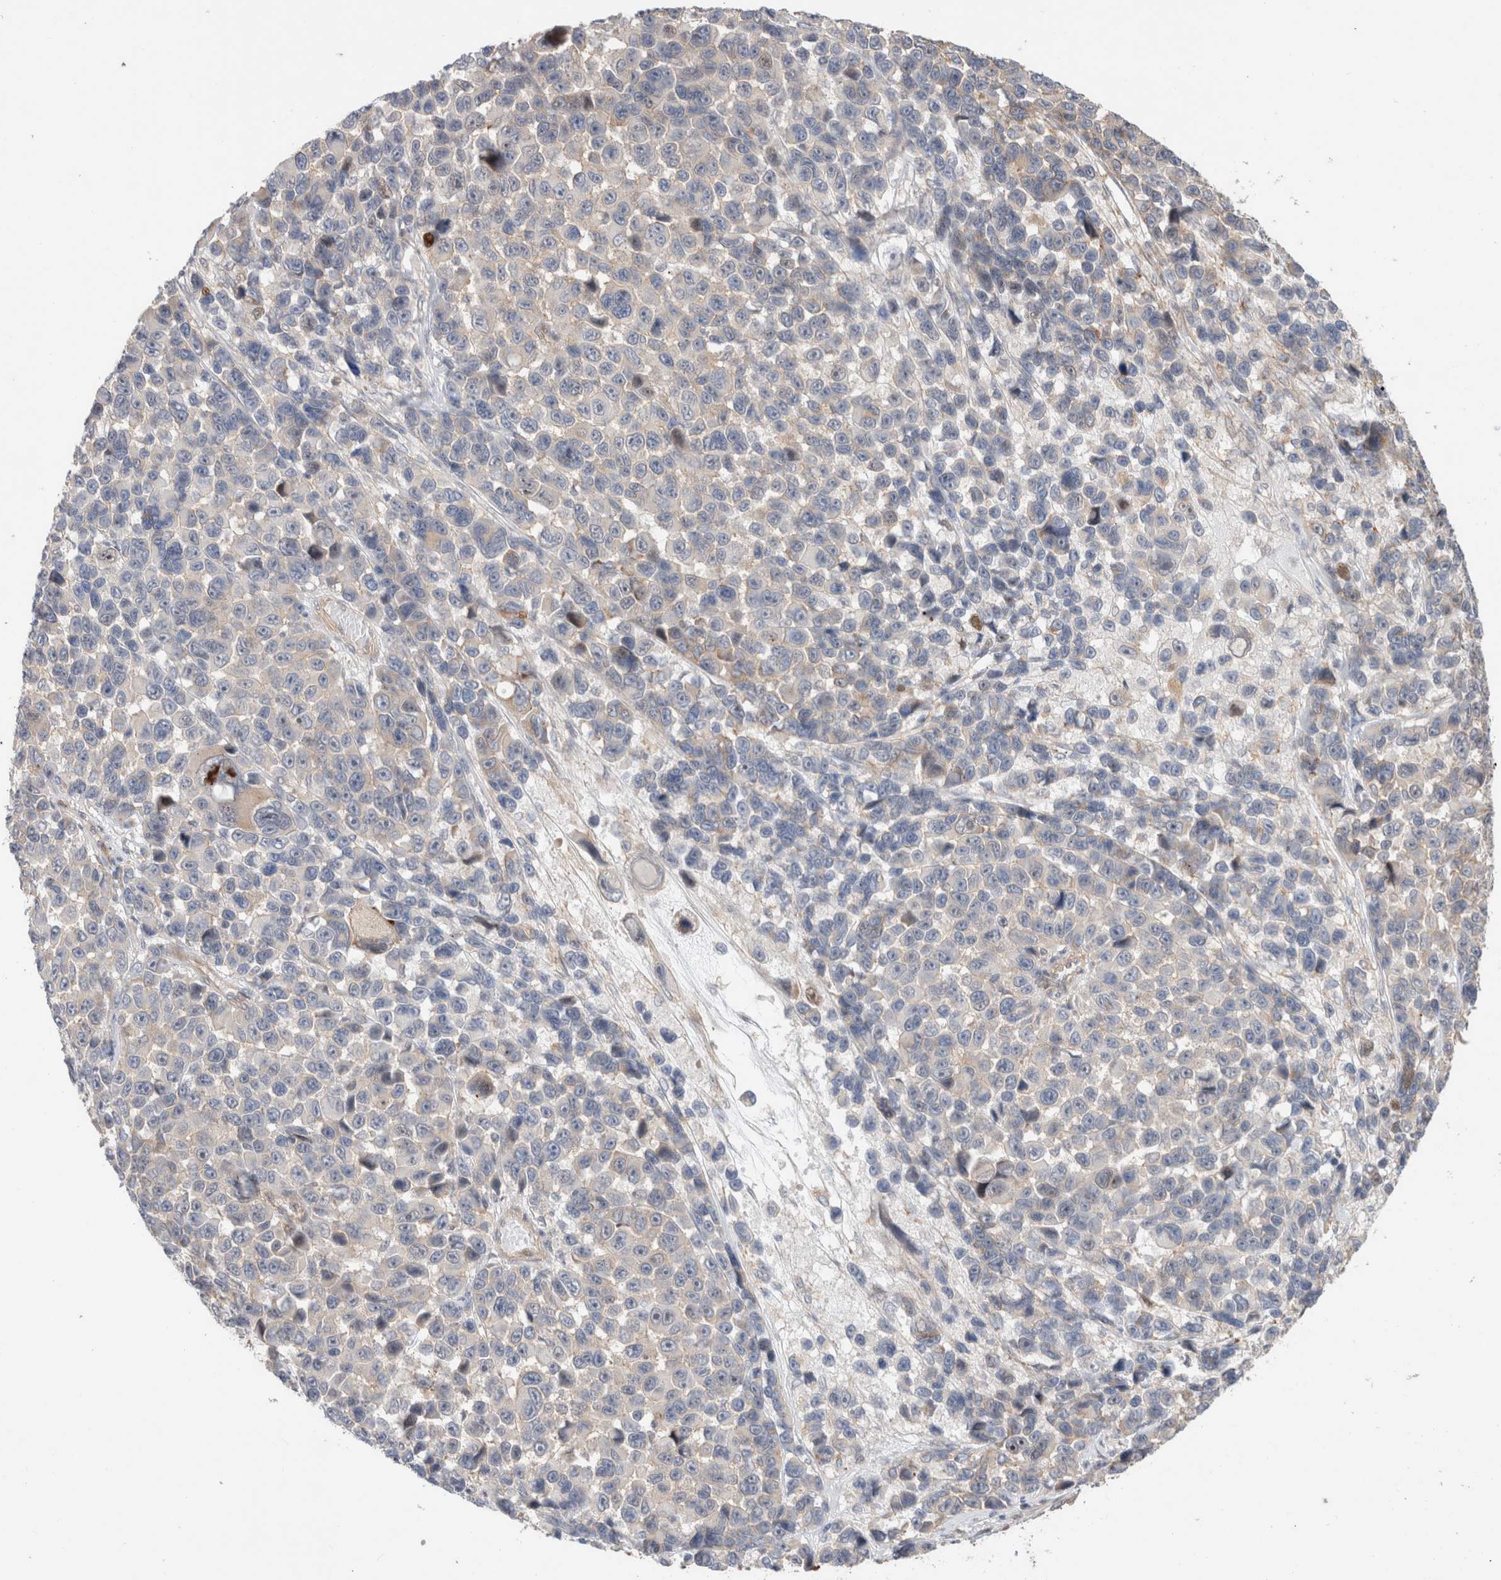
{"staining": {"intensity": "negative", "quantity": "none", "location": "none"}, "tissue": "melanoma", "cell_type": "Tumor cells", "image_type": "cancer", "snomed": [{"axis": "morphology", "description": "Malignant melanoma, NOS"}, {"axis": "topography", "description": "Skin"}], "caption": "This micrograph is of melanoma stained with immunohistochemistry (IHC) to label a protein in brown with the nuclei are counter-stained blue. There is no staining in tumor cells.", "gene": "ID3", "patient": {"sex": "male", "age": 53}}